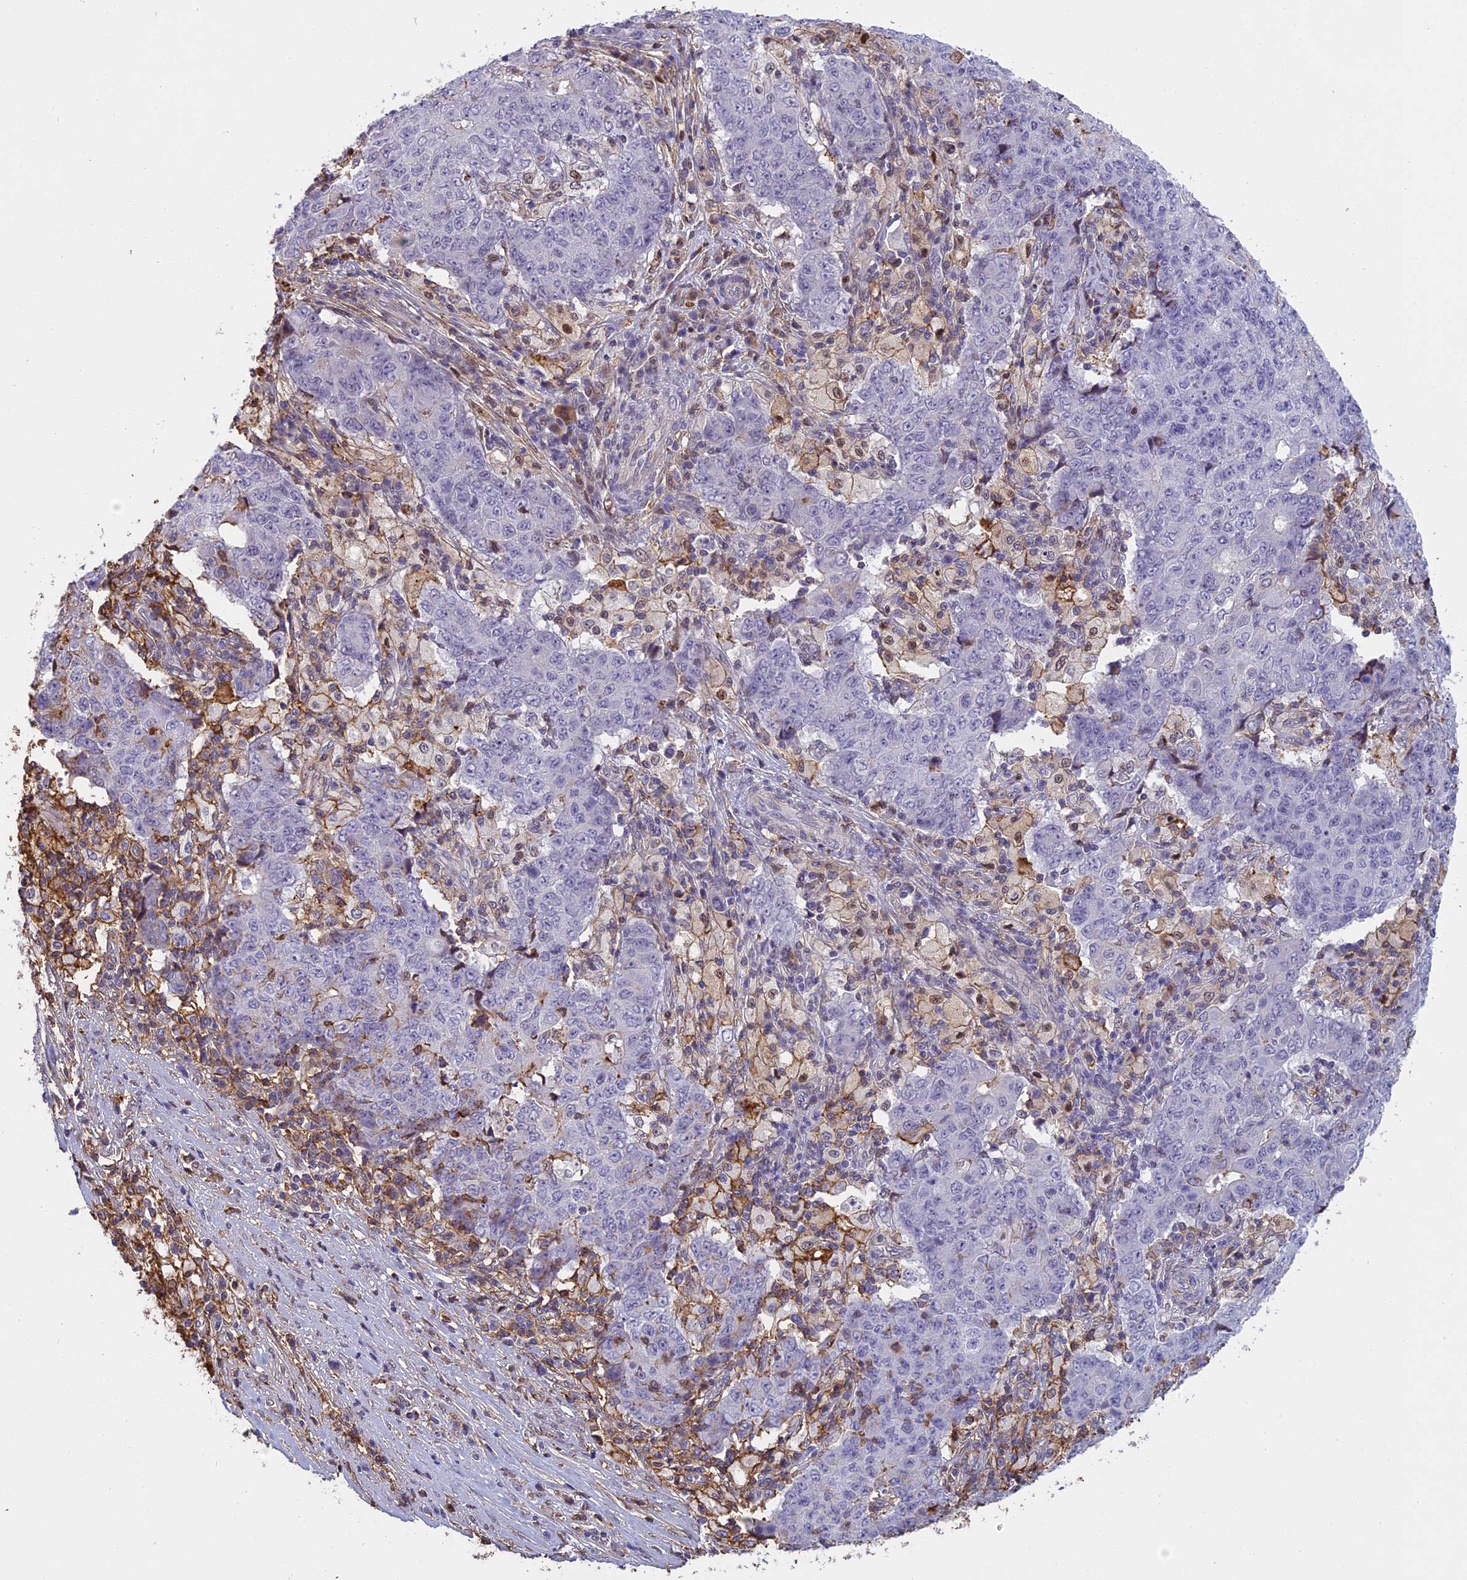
{"staining": {"intensity": "negative", "quantity": "none", "location": "none"}, "tissue": "ovarian cancer", "cell_type": "Tumor cells", "image_type": "cancer", "snomed": [{"axis": "morphology", "description": "Carcinoma, endometroid"}, {"axis": "topography", "description": "Ovary"}], "caption": "Histopathology image shows no significant protein expression in tumor cells of ovarian cancer.", "gene": "TMEM255B", "patient": {"sex": "female", "age": 42}}